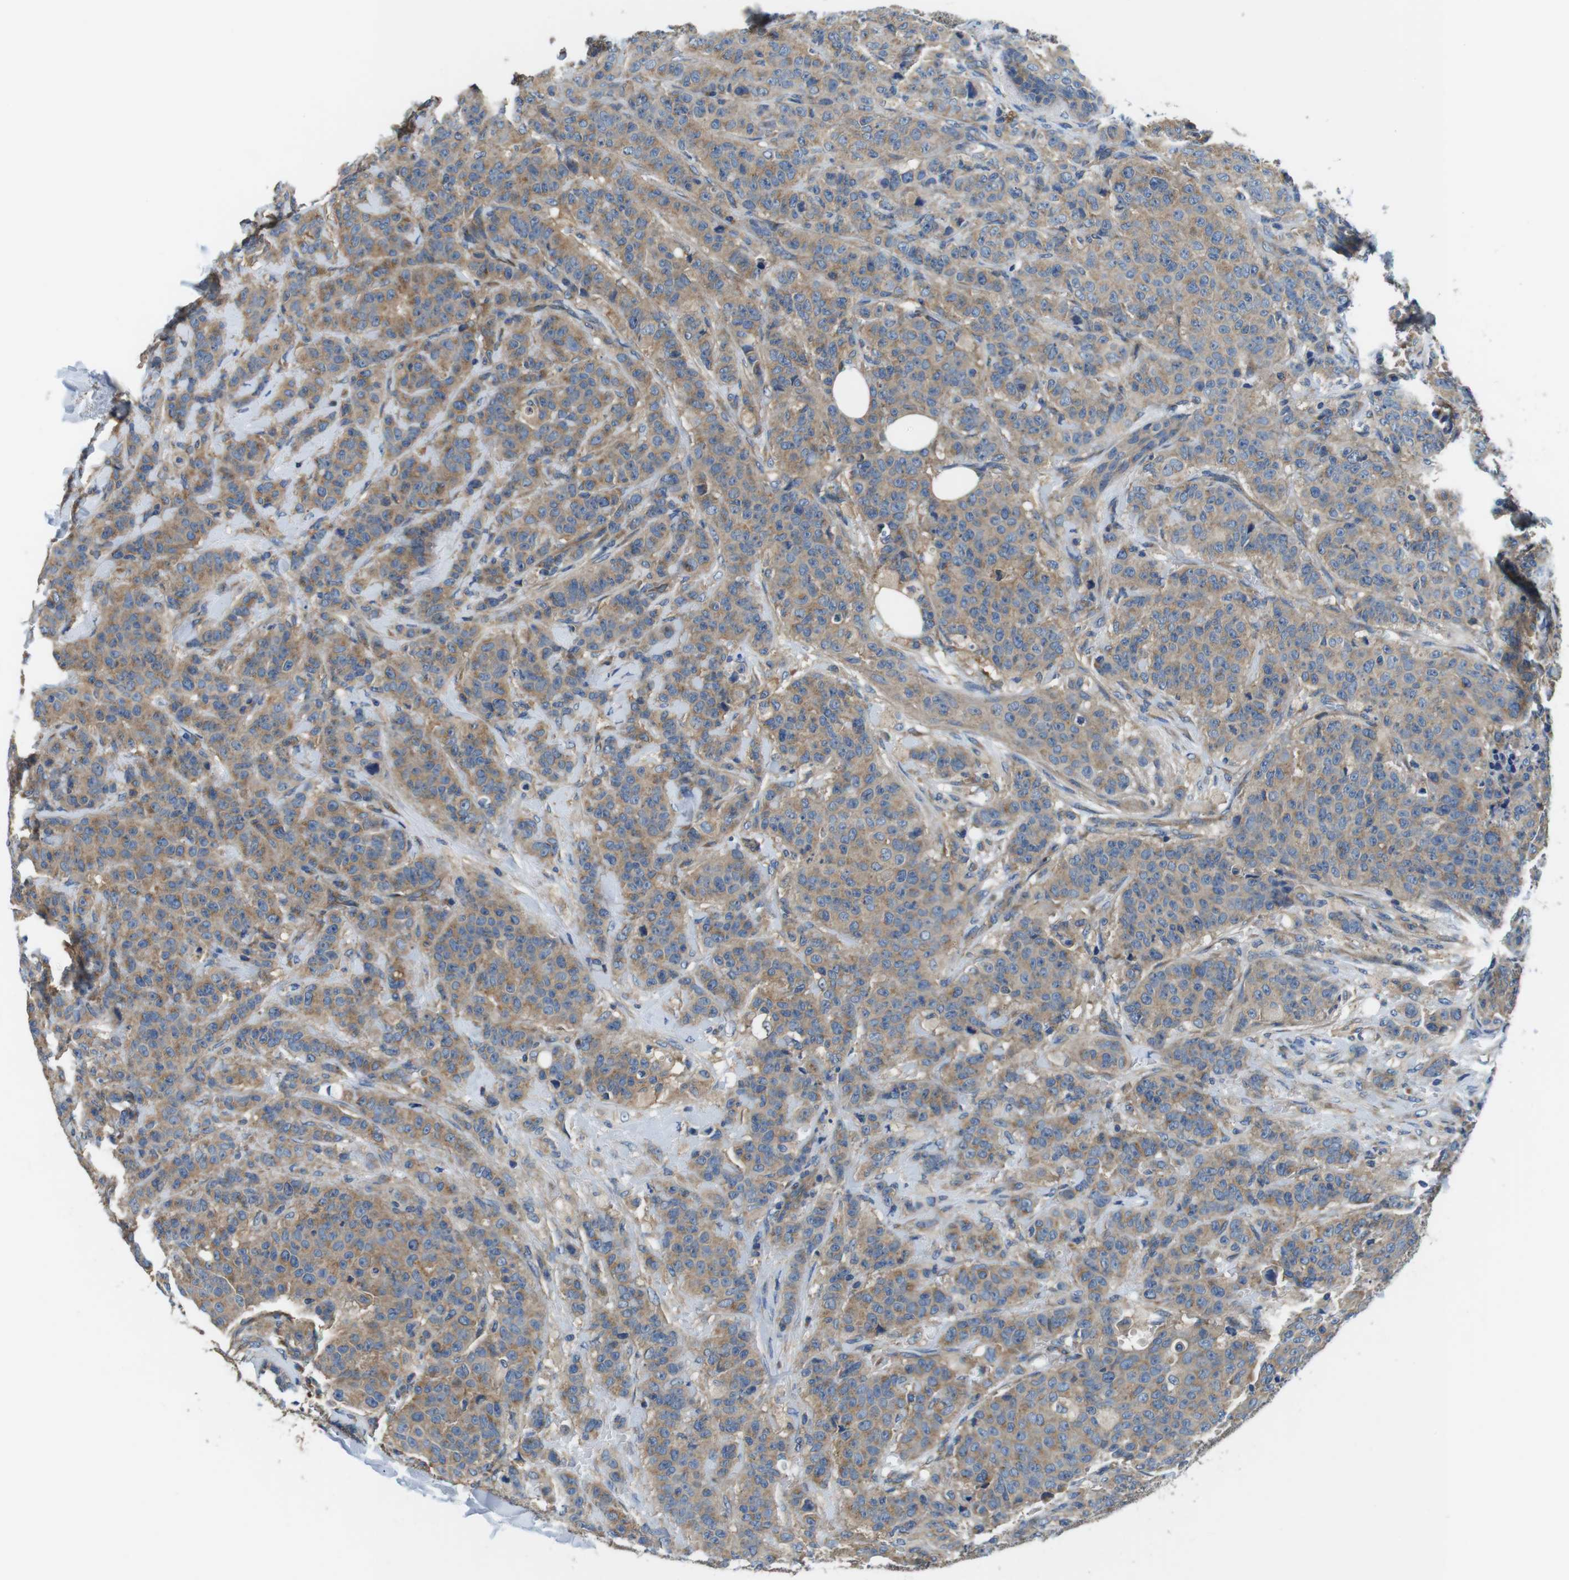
{"staining": {"intensity": "moderate", "quantity": ">75%", "location": "cytoplasmic/membranous"}, "tissue": "breast cancer", "cell_type": "Tumor cells", "image_type": "cancer", "snomed": [{"axis": "morphology", "description": "Normal tissue, NOS"}, {"axis": "morphology", "description": "Duct carcinoma"}, {"axis": "topography", "description": "Breast"}], "caption": "Brown immunohistochemical staining in breast cancer (invasive ductal carcinoma) reveals moderate cytoplasmic/membranous staining in about >75% of tumor cells.", "gene": "DENND4C", "patient": {"sex": "female", "age": 40}}